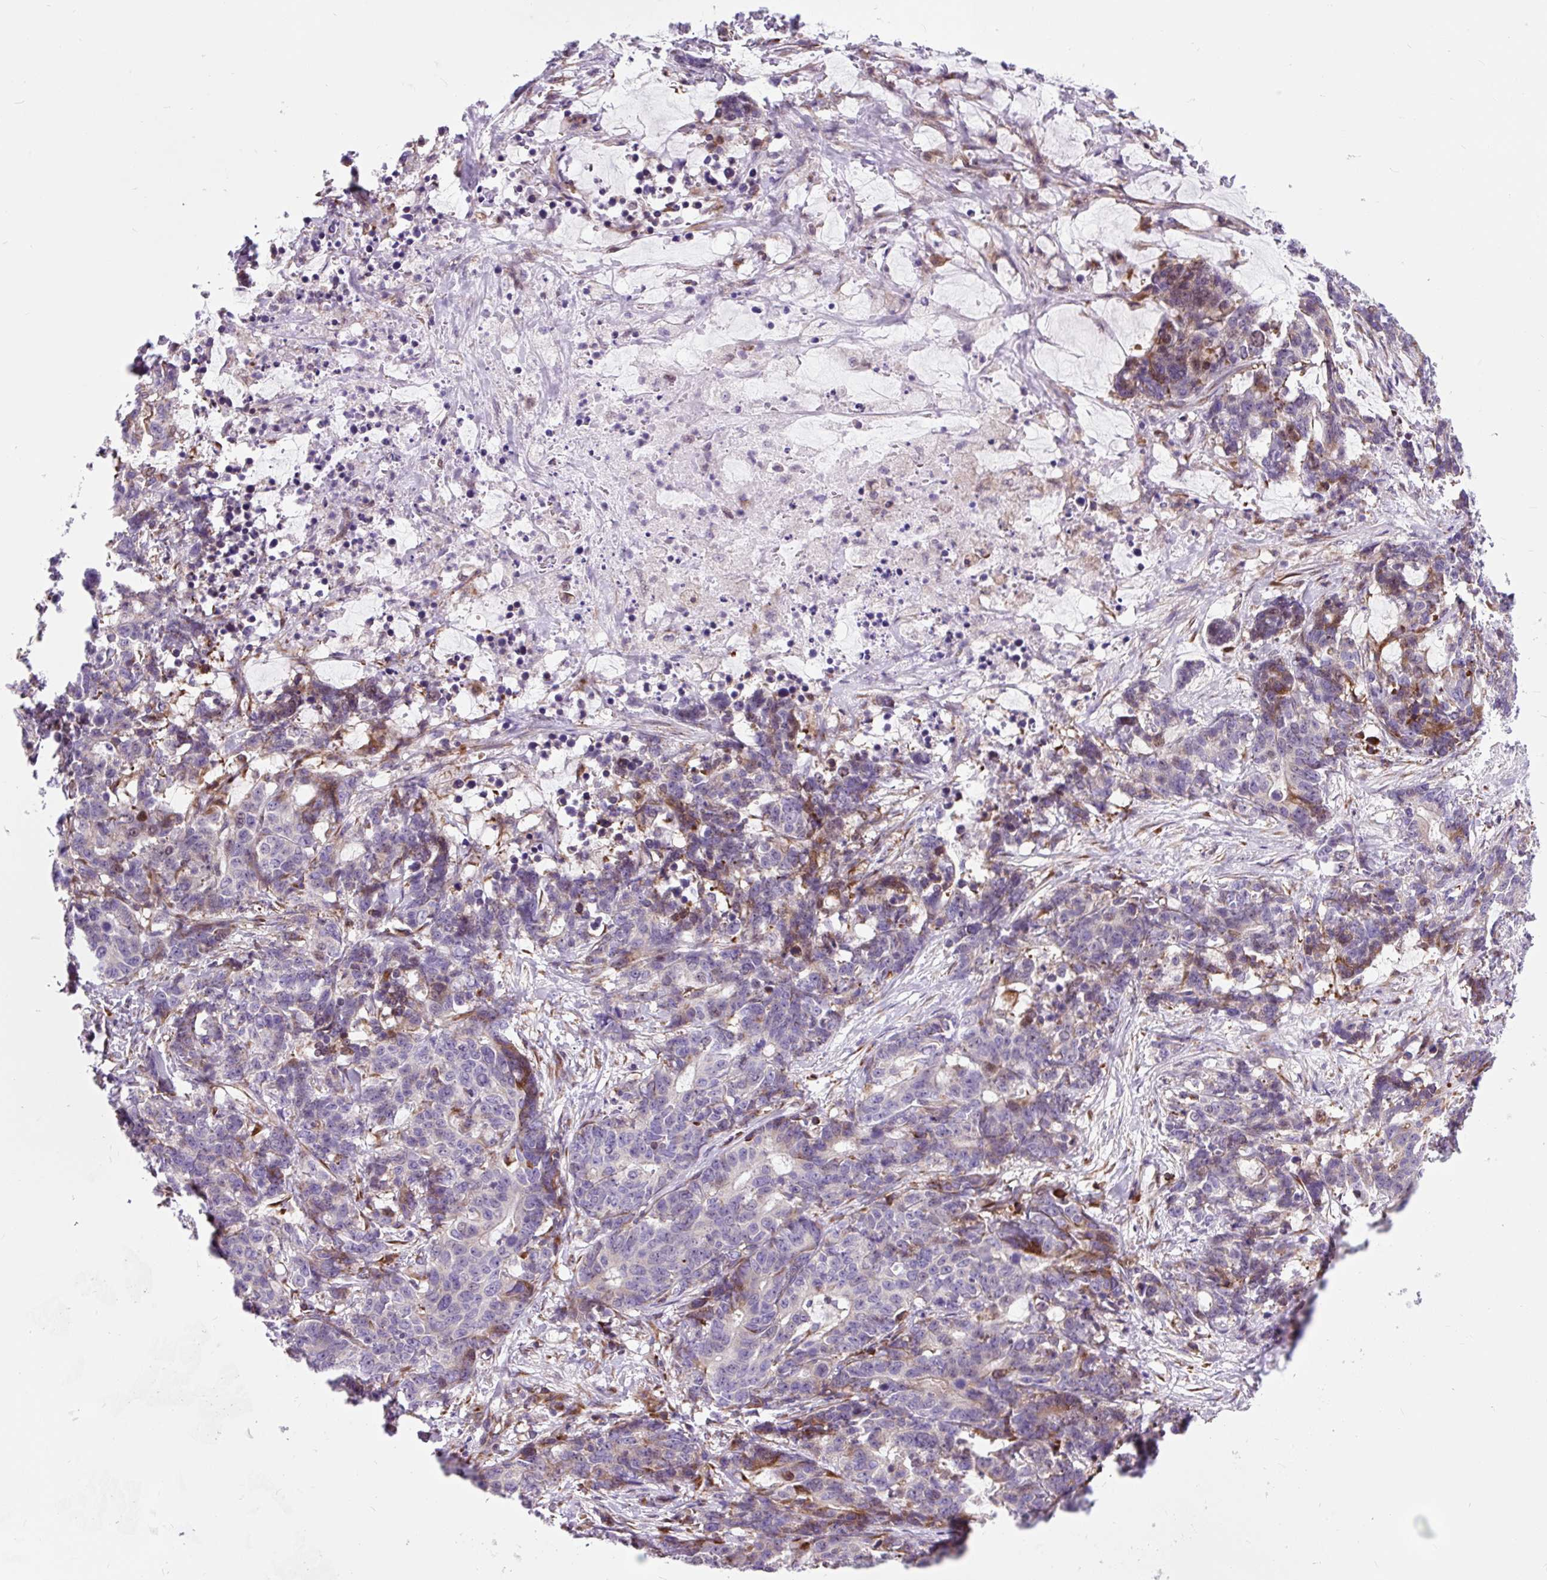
{"staining": {"intensity": "moderate", "quantity": "<25%", "location": "cytoplasmic/membranous"}, "tissue": "stomach cancer", "cell_type": "Tumor cells", "image_type": "cancer", "snomed": [{"axis": "morphology", "description": "Normal tissue, NOS"}, {"axis": "morphology", "description": "Adenocarcinoma, NOS"}, {"axis": "topography", "description": "Stomach"}], "caption": "High-magnification brightfield microscopy of stomach cancer (adenocarcinoma) stained with DAB (brown) and counterstained with hematoxylin (blue). tumor cells exhibit moderate cytoplasmic/membranous positivity is present in approximately<25% of cells.", "gene": "CISD3", "patient": {"sex": "female", "age": 64}}